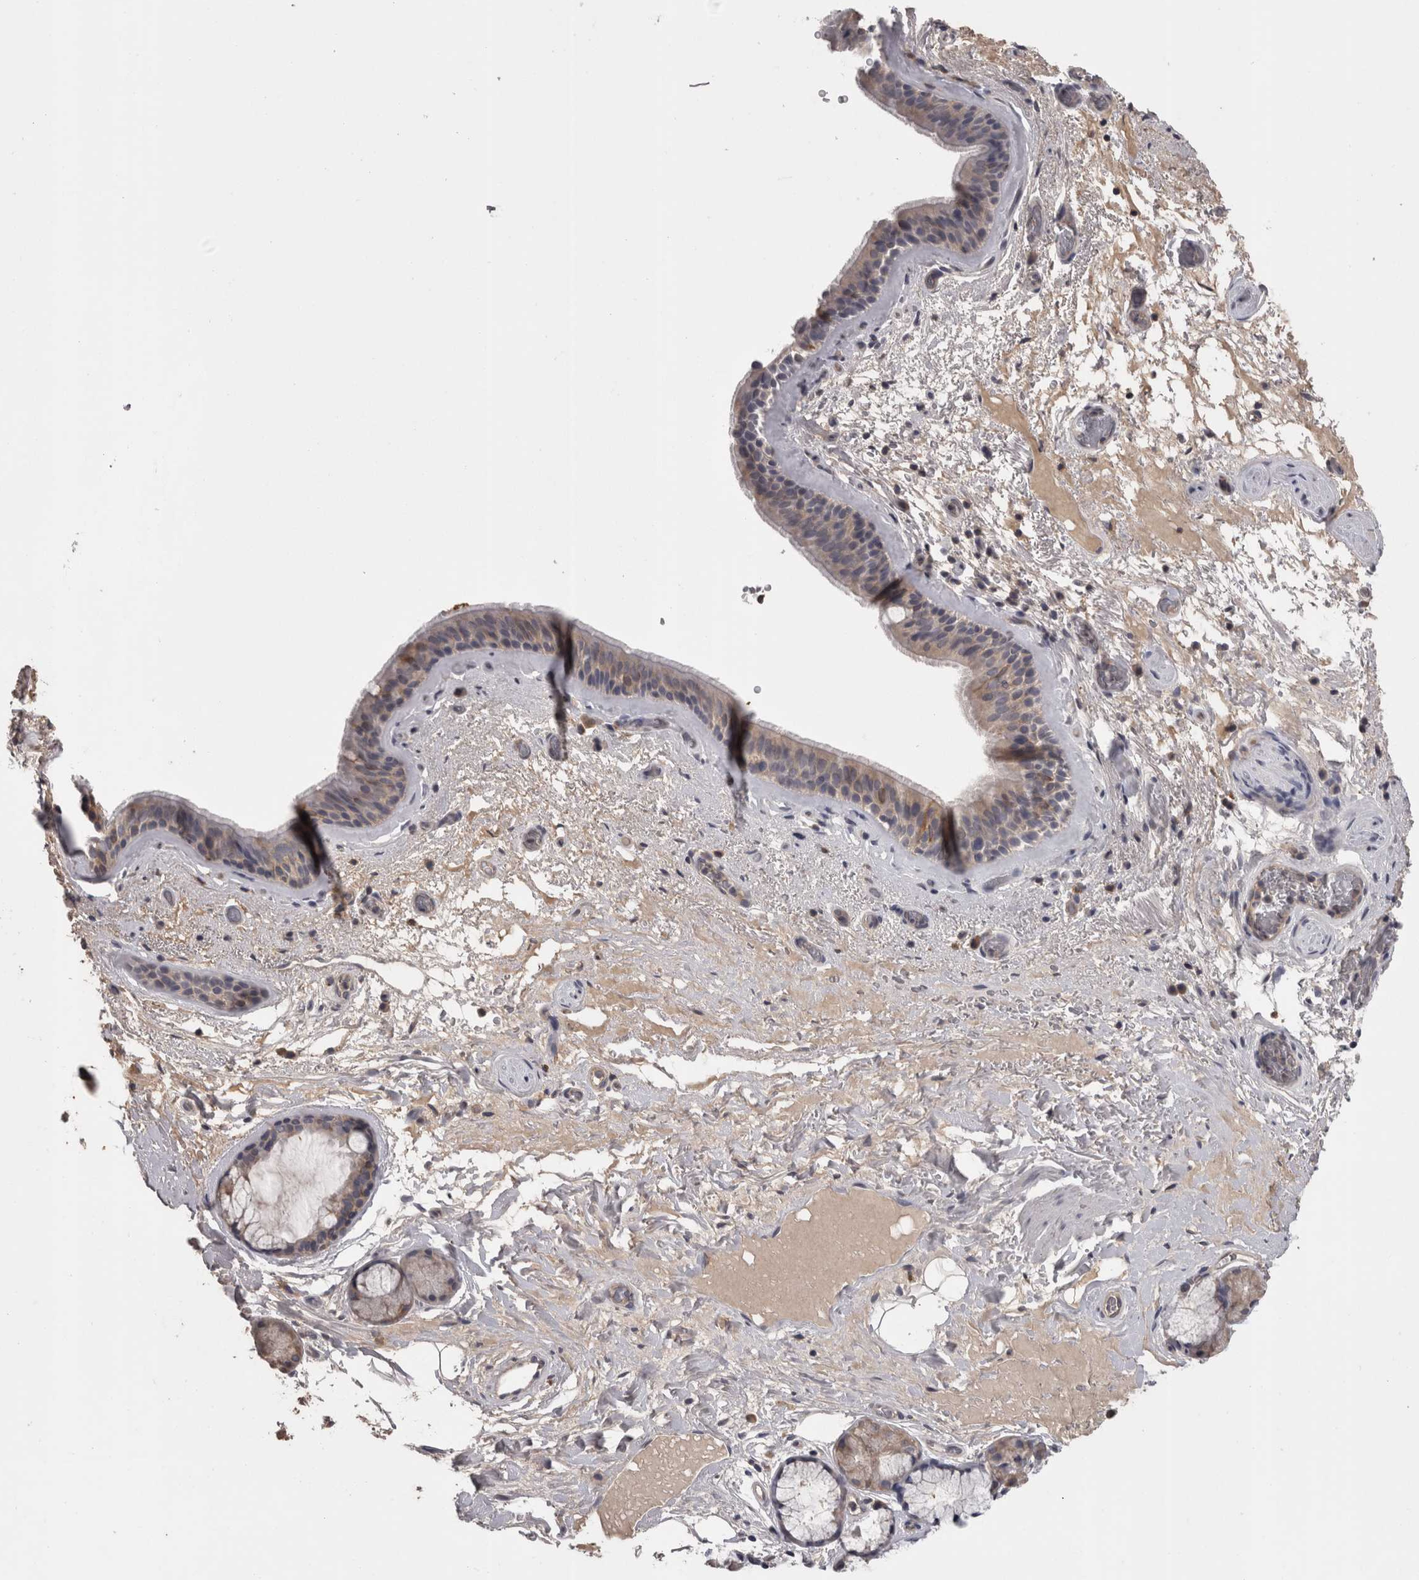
{"staining": {"intensity": "moderate", "quantity": "25%-75%", "location": "cytoplasmic/membranous"}, "tissue": "bronchus", "cell_type": "Respiratory epithelial cells", "image_type": "normal", "snomed": [{"axis": "morphology", "description": "Normal tissue, NOS"}, {"axis": "topography", "description": "Cartilage tissue"}], "caption": "There is medium levels of moderate cytoplasmic/membranous expression in respiratory epithelial cells of unremarkable bronchus, as demonstrated by immunohistochemical staining (brown color).", "gene": "PON3", "patient": {"sex": "female", "age": 63}}